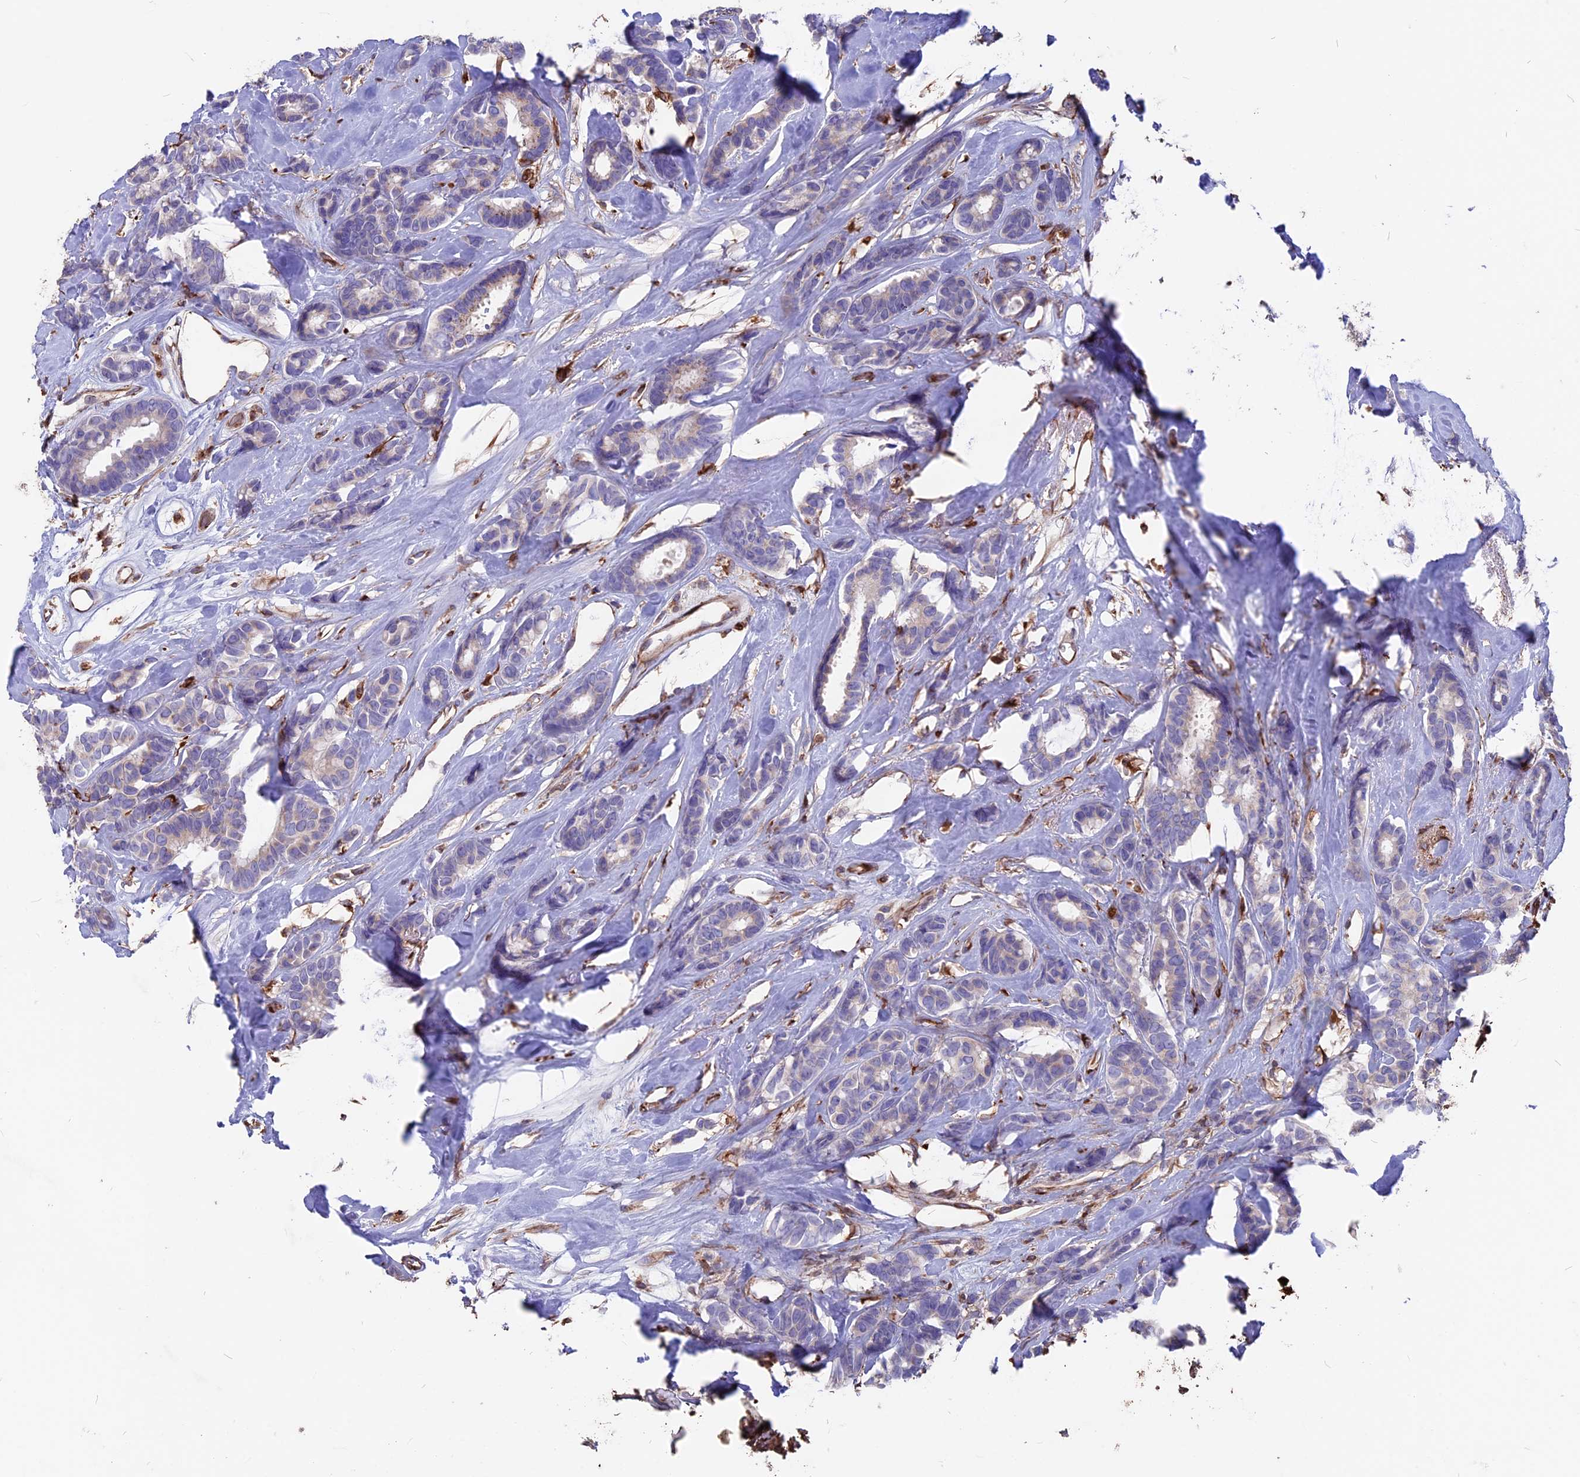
{"staining": {"intensity": "weak", "quantity": "<25%", "location": "cytoplasmic/membranous"}, "tissue": "breast cancer", "cell_type": "Tumor cells", "image_type": "cancer", "snomed": [{"axis": "morphology", "description": "Duct carcinoma"}, {"axis": "topography", "description": "Breast"}], "caption": "IHC of human breast cancer (infiltrating ductal carcinoma) reveals no positivity in tumor cells.", "gene": "SEH1L", "patient": {"sex": "female", "age": 87}}